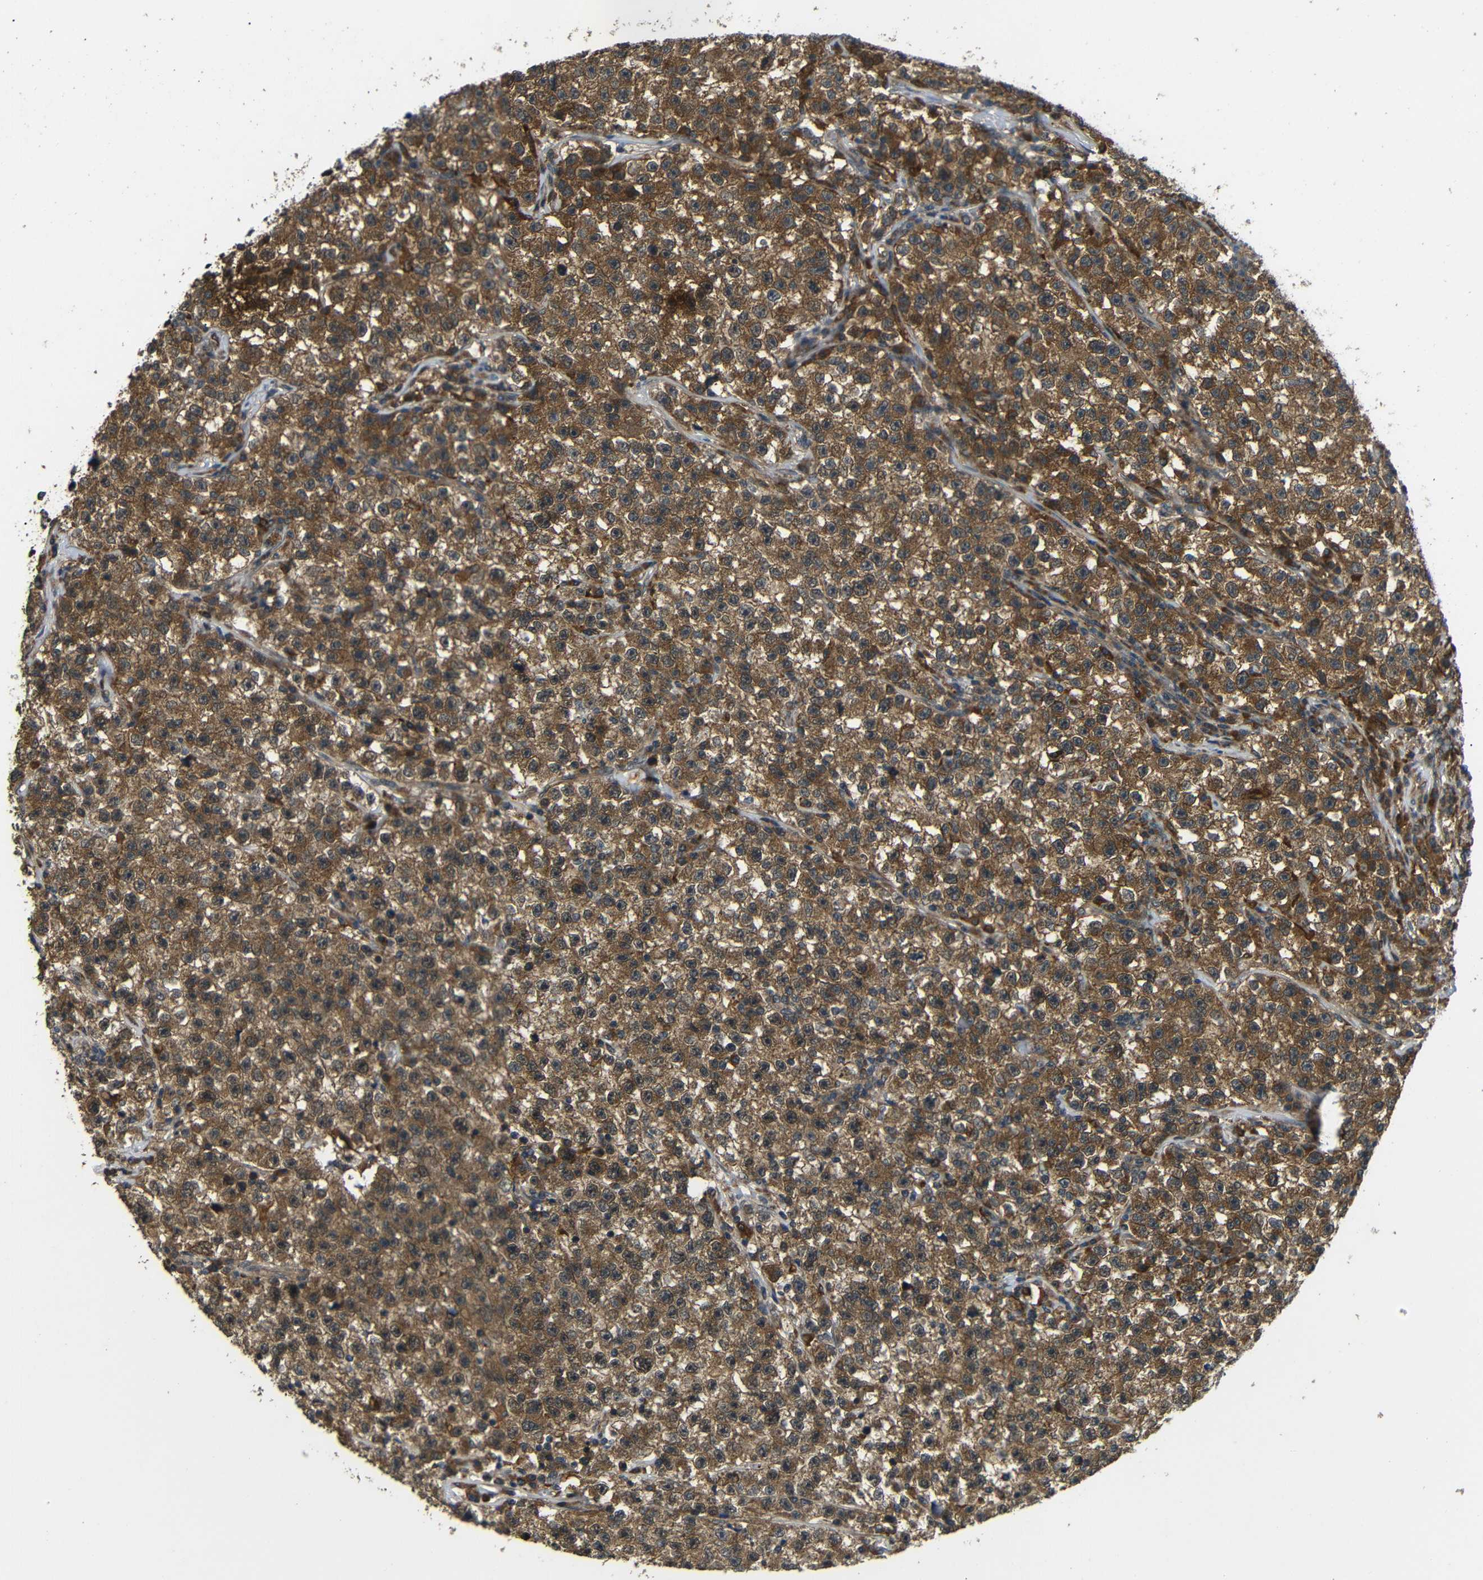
{"staining": {"intensity": "moderate", "quantity": ">75%", "location": "cytoplasmic/membranous"}, "tissue": "testis cancer", "cell_type": "Tumor cells", "image_type": "cancer", "snomed": [{"axis": "morphology", "description": "Seminoma, NOS"}, {"axis": "topography", "description": "Testis"}], "caption": "This is an image of immunohistochemistry (IHC) staining of testis cancer, which shows moderate expression in the cytoplasmic/membranous of tumor cells.", "gene": "EPHB2", "patient": {"sex": "male", "age": 22}}